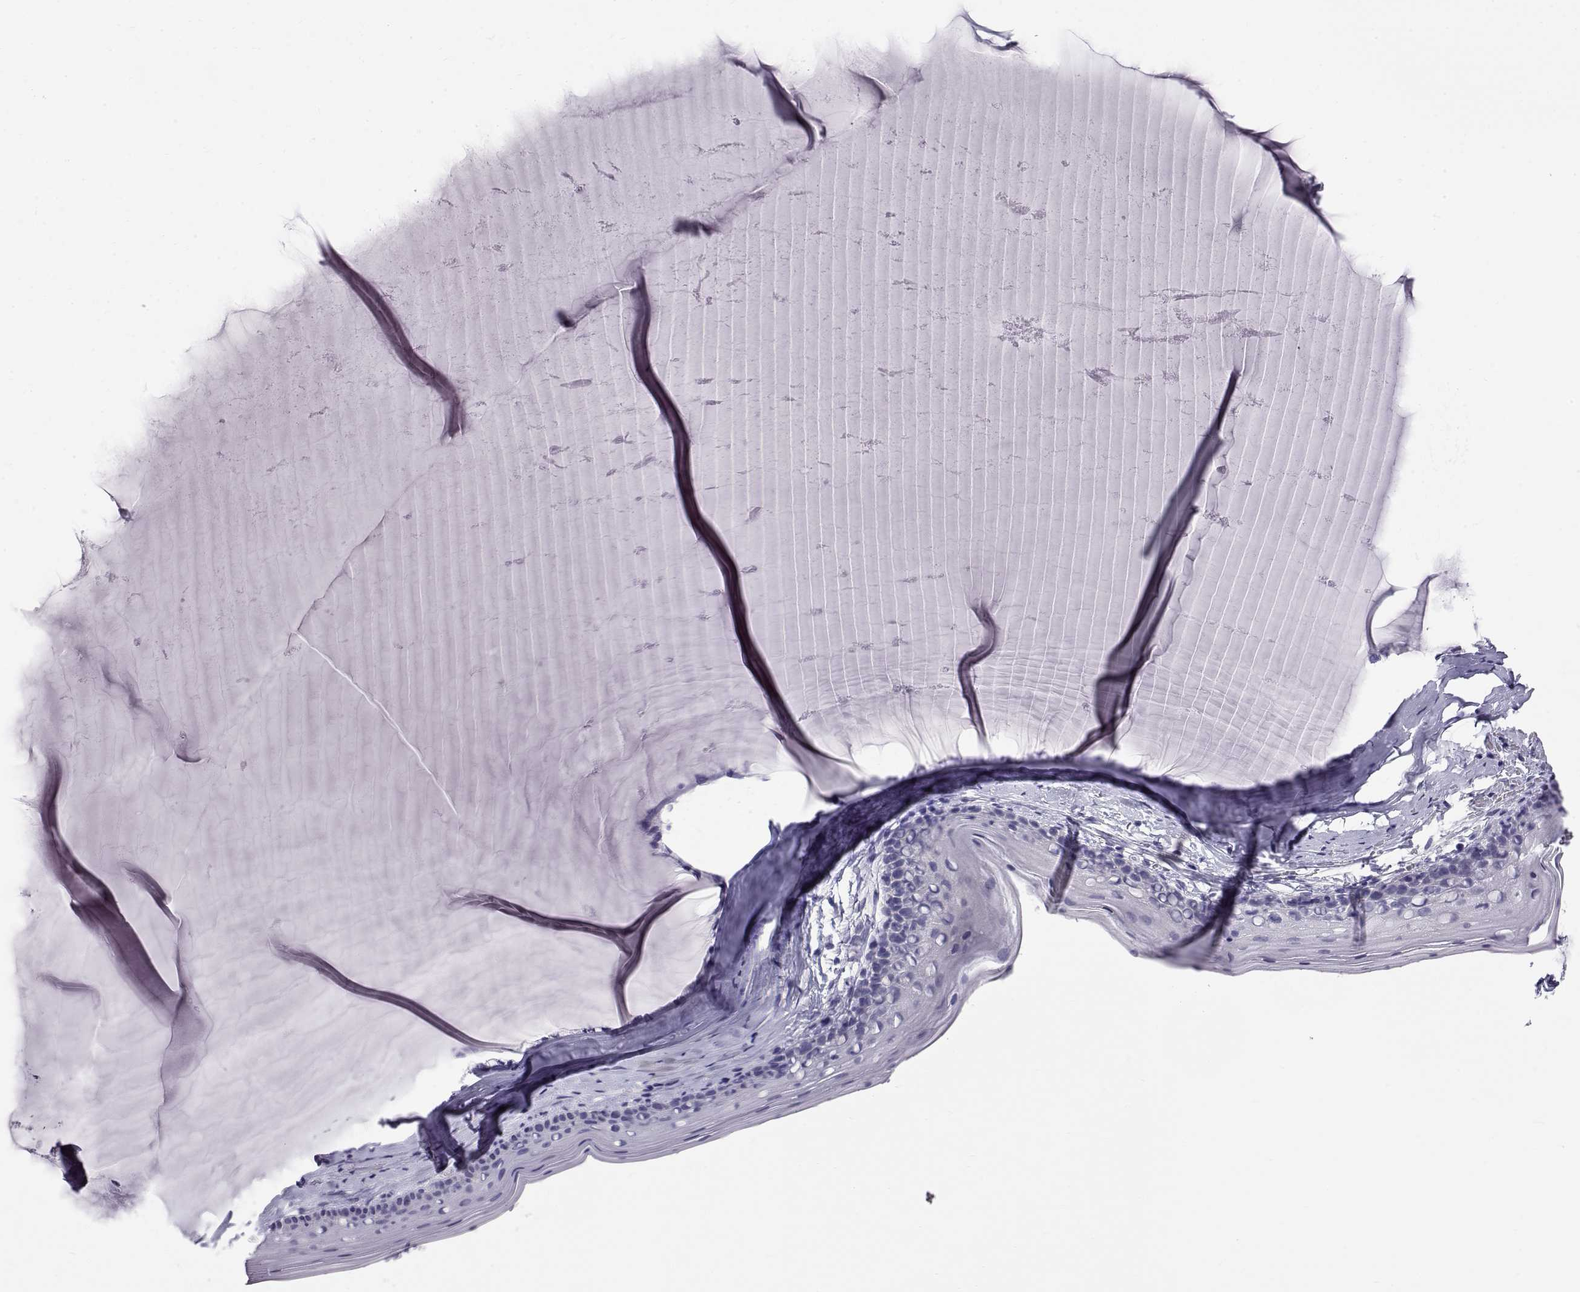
{"staining": {"intensity": "negative", "quantity": "none", "location": "none"}, "tissue": "cervix", "cell_type": "Glandular cells", "image_type": "normal", "snomed": [{"axis": "morphology", "description": "Normal tissue, NOS"}, {"axis": "topography", "description": "Cervix"}], "caption": "This is an immunohistochemistry (IHC) histopathology image of normal cervix. There is no expression in glandular cells.", "gene": "RNASE12", "patient": {"sex": "female", "age": 40}}